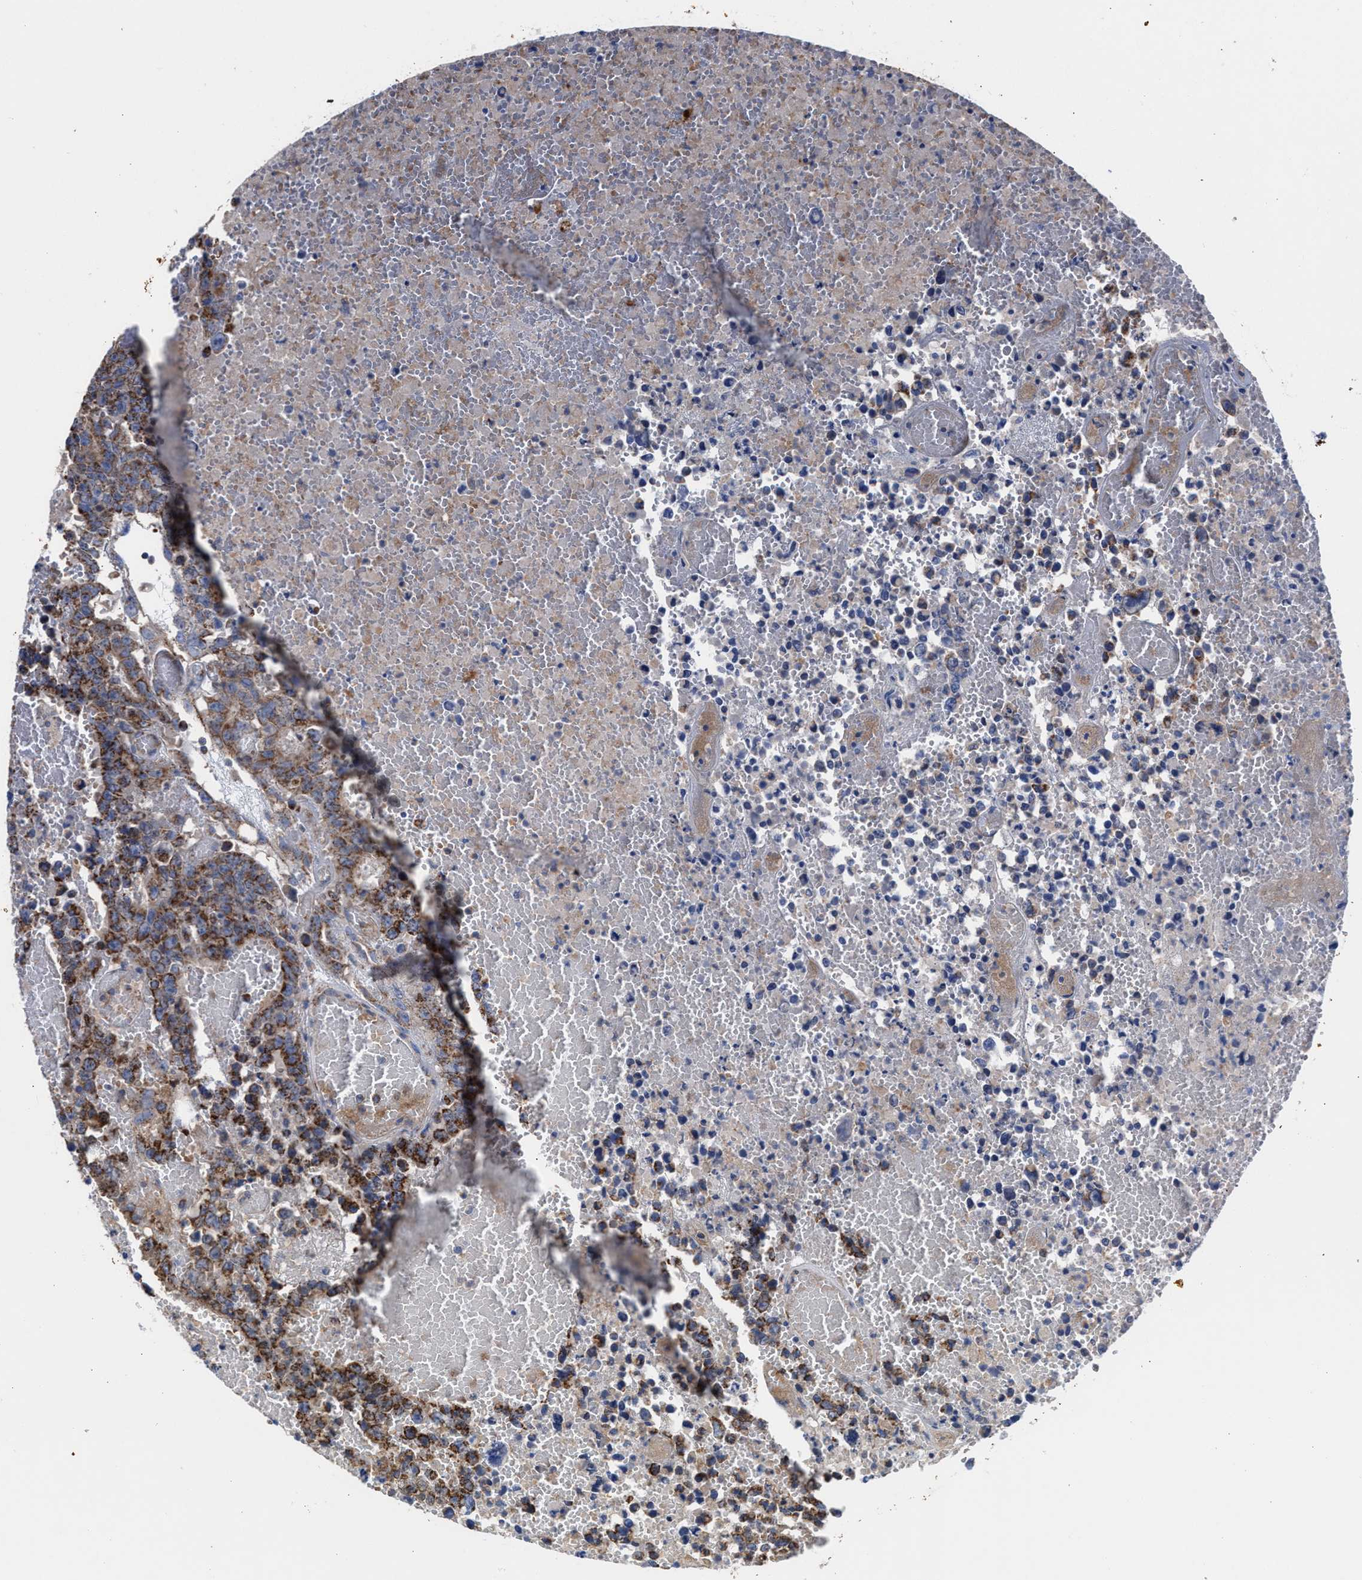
{"staining": {"intensity": "moderate", "quantity": ">75%", "location": "cytoplasmic/membranous"}, "tissue": "testis cancer", "cell_type": "Tumor cells", "image_type": "cancer", "snomed": [{"axis": "morphology", "description": "Carcinoma, Embryonal, NOS"}, {"axis": "topography", "description": "Testis"}], "caption": "Immunohistochemistry of human testis cancer (embryonal carcinoma) reveals medium levels of moderate cytoplasmic/membranous positivity in approximately >75% of tumor cells. (Brightfield microscopy of DAB IHC at high magnification).", "gene": "MECR", "patient": {"sex": "male", "age": 25}}